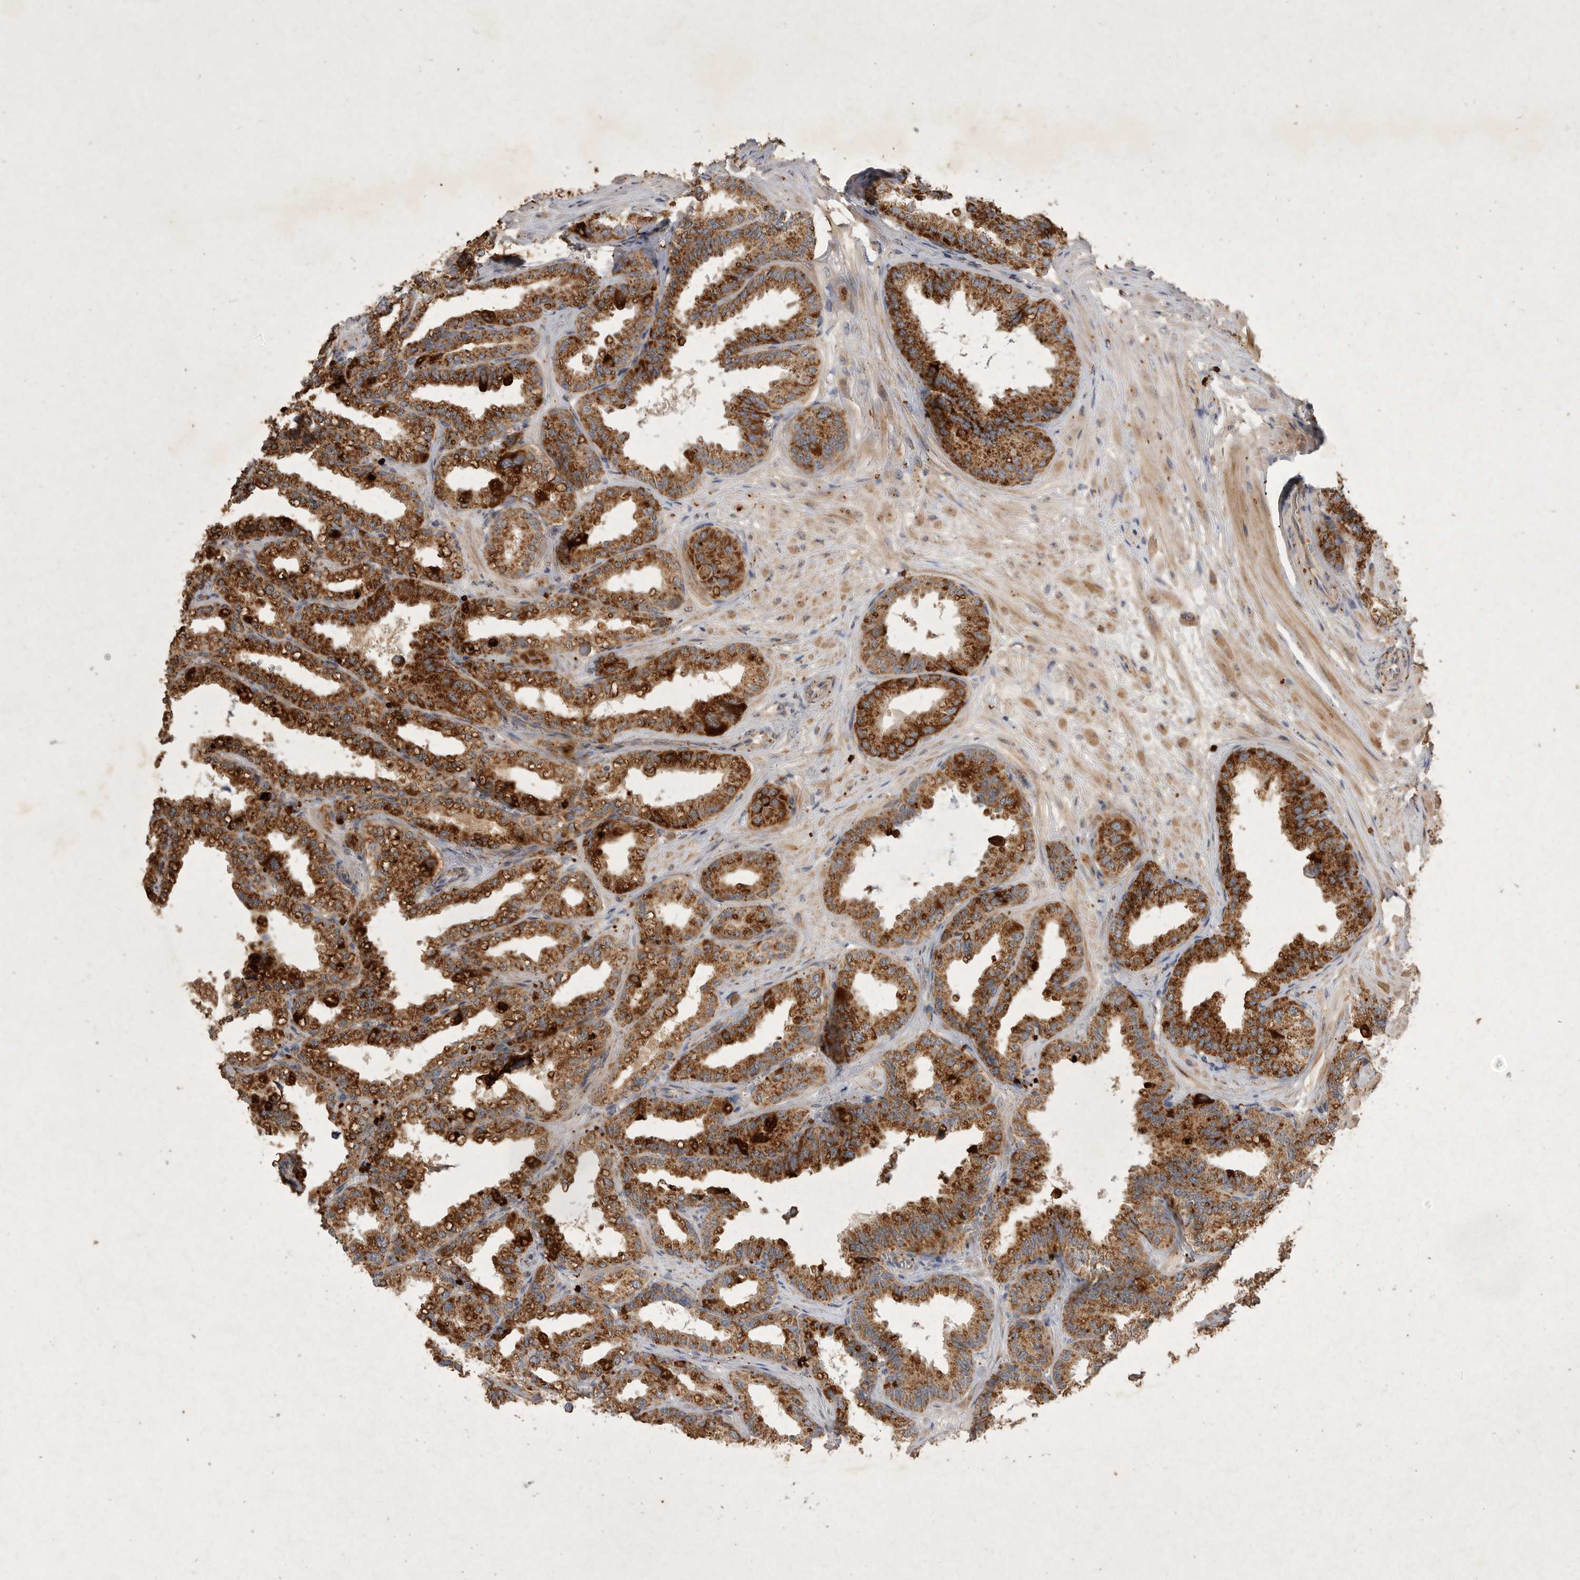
{"staining": {"intensity": "strong", "quantity": ">75%", "location": "cytoplasmic/membranous"}, "tissue": "seminal vesicle", "cell_type": "Glandular cells", "image_type": "normal", "snomed": [{"axis": "morphology", "description": "Normal tissue, NOS"}, {"axis": "topography", "description": "Prostate"}, {"axis": "topography", "description": "Seminal veicle"}], "caption": "A brown stain highlights strong cytoplasmic/membranous positivity of a protein in glandular cells of benign seminal vesicle.", "gene": "MRPL41", "patient": {"sex": "male", "age": 51}}